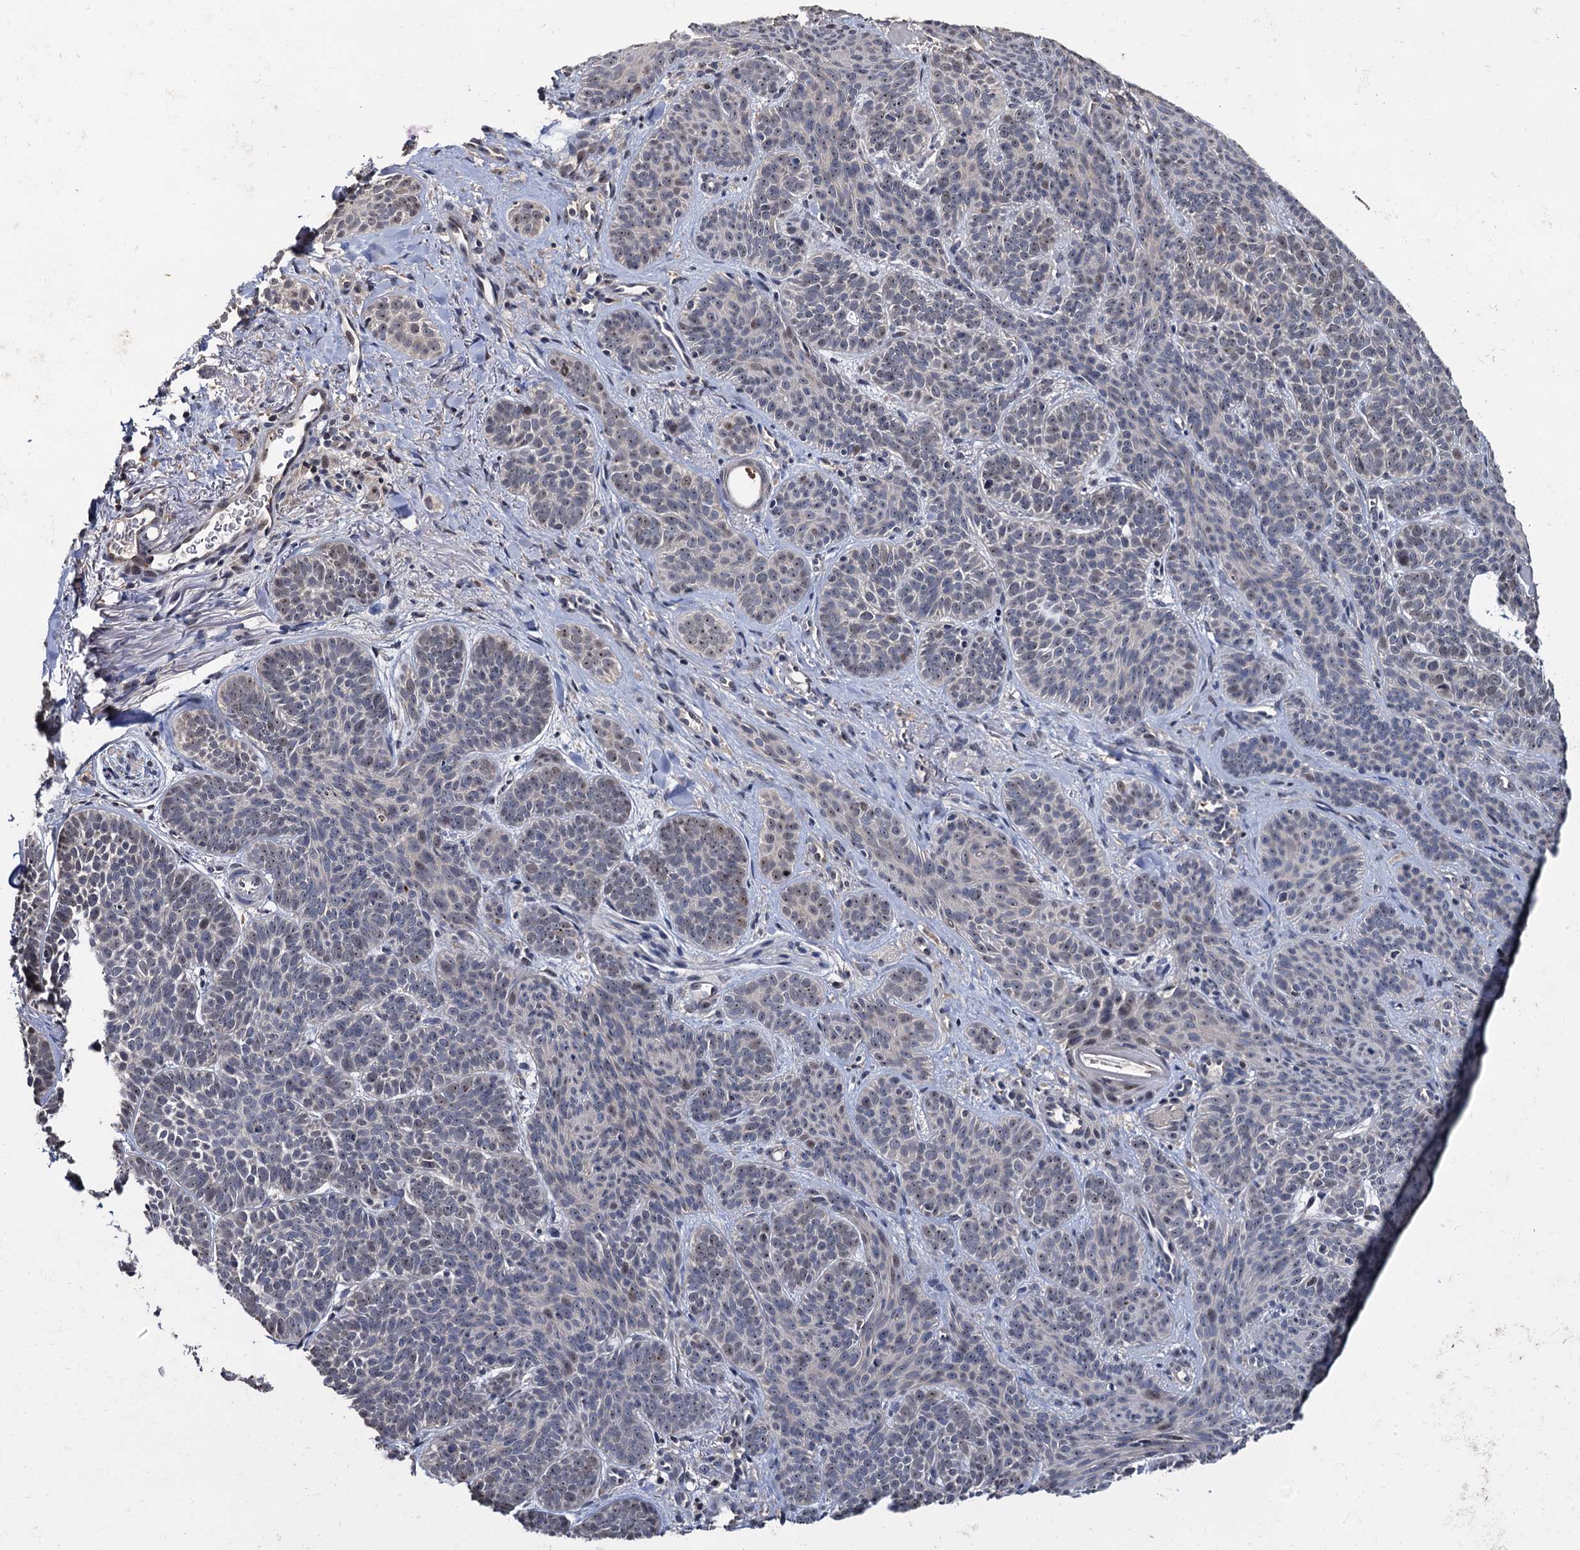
{"staining": {"intensity": "weak", "quantity": "<25%", "location": "nuclear"}, "tissue": "skin cancer", "cell_type": "Tumor cells", "image_type": "cancer", "snomed": [{"axis": "morphology", "description": "Basal cell carcinoma"}, {"axis": "topography", "description": "Skin"}], "caption": "Skin cancer stained for a protein using immunohistochemistry reveals no staining tumor cells.", "gene": "LRRC63", "patient": {"sex": "male", "age": 85}}